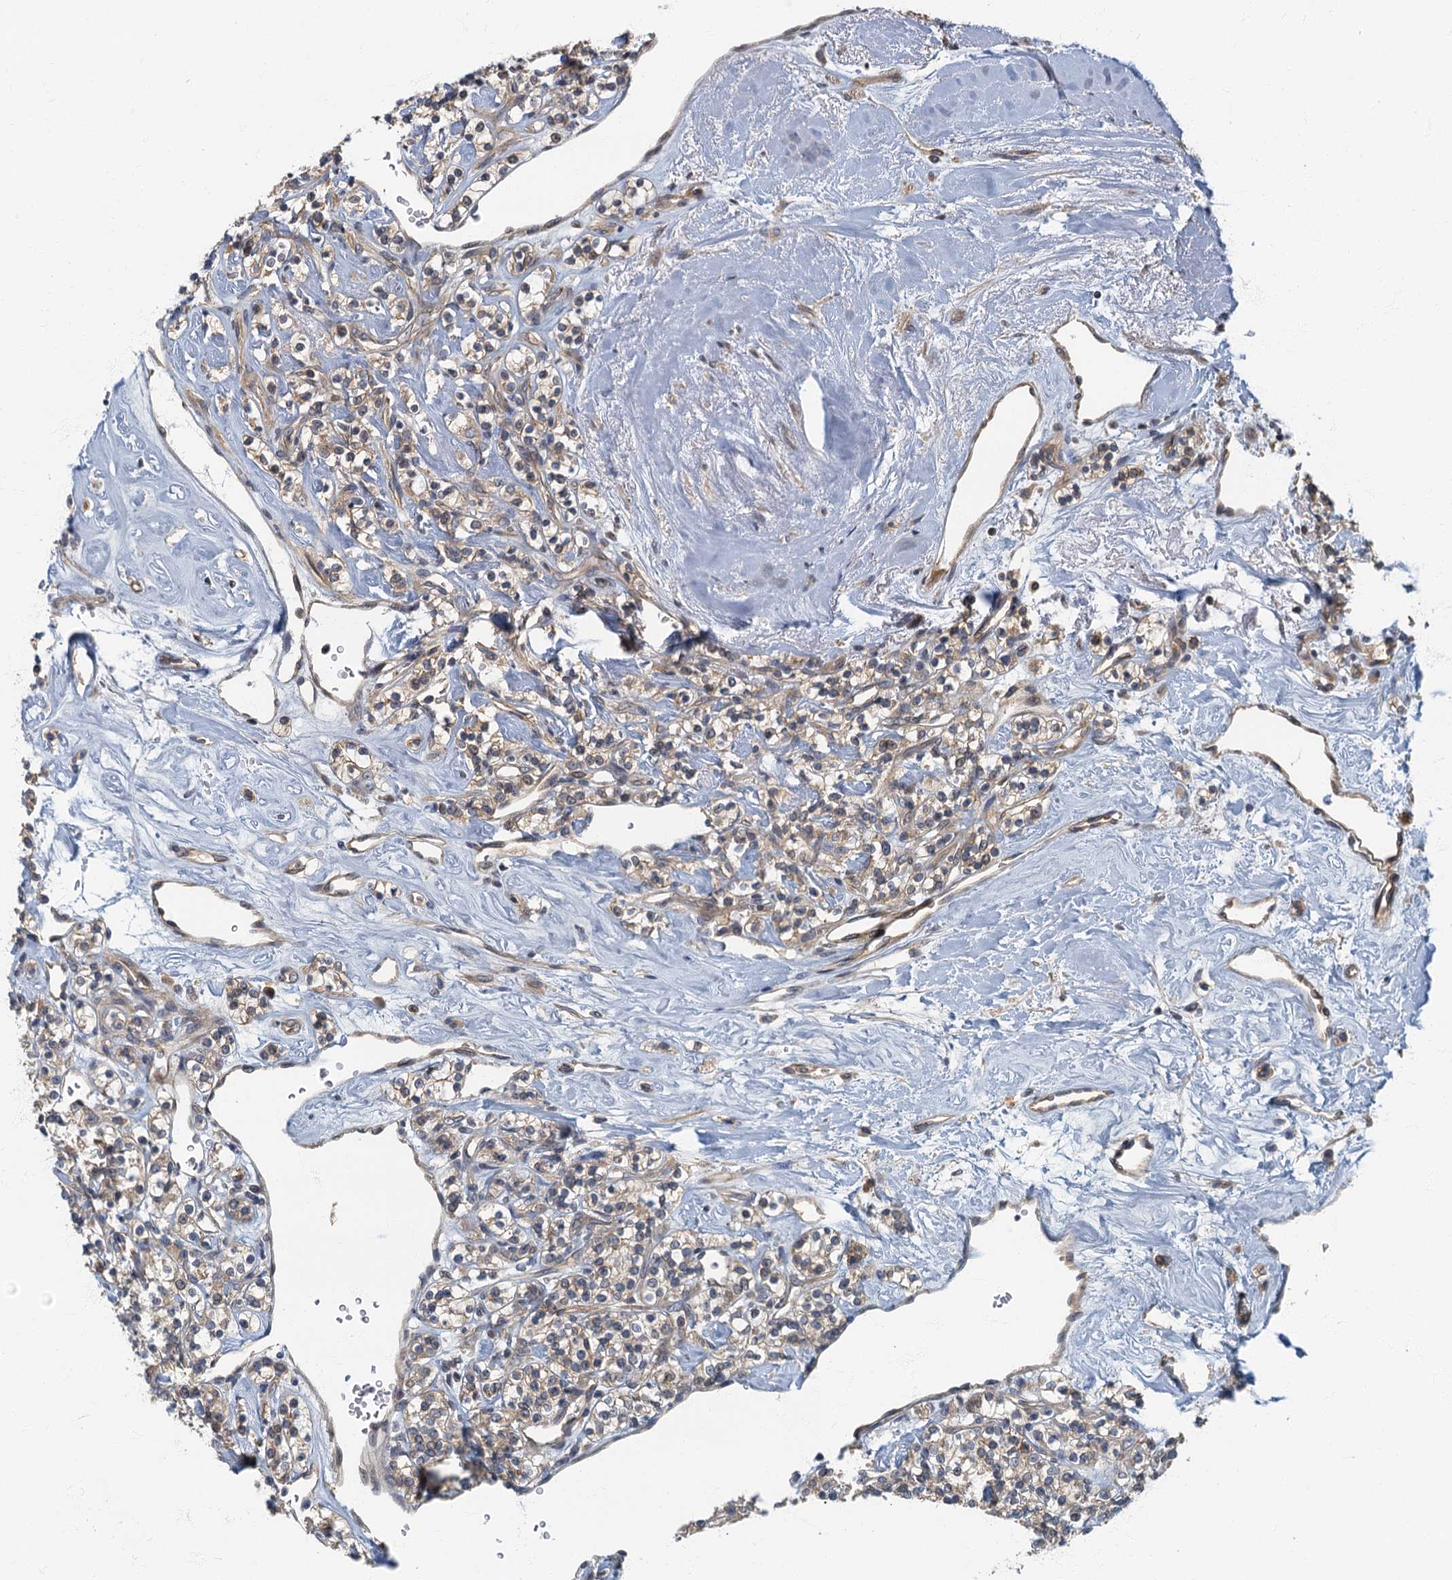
{"staining": {"intensity": "weak", "quantity": ">75%", "location": "cytoplasmic/membranous"}, "tissue": "renal cancer", "cell_type": "Tumor cells", "image_type": "cancer", "snomed": [{"axis": "morphology", "description": "Adenocarcinoma, NOS"}, {"axis": "topography", "description": "Kidney"}], "caption": "Renal adenocarcinoma stained with a brown dye demonstrates weak cytoplasmic/membranous positive expression in about >75% of tumor cells.", "gene": "CKAP2L", "patient": {"sex": "male", "age": 77}}